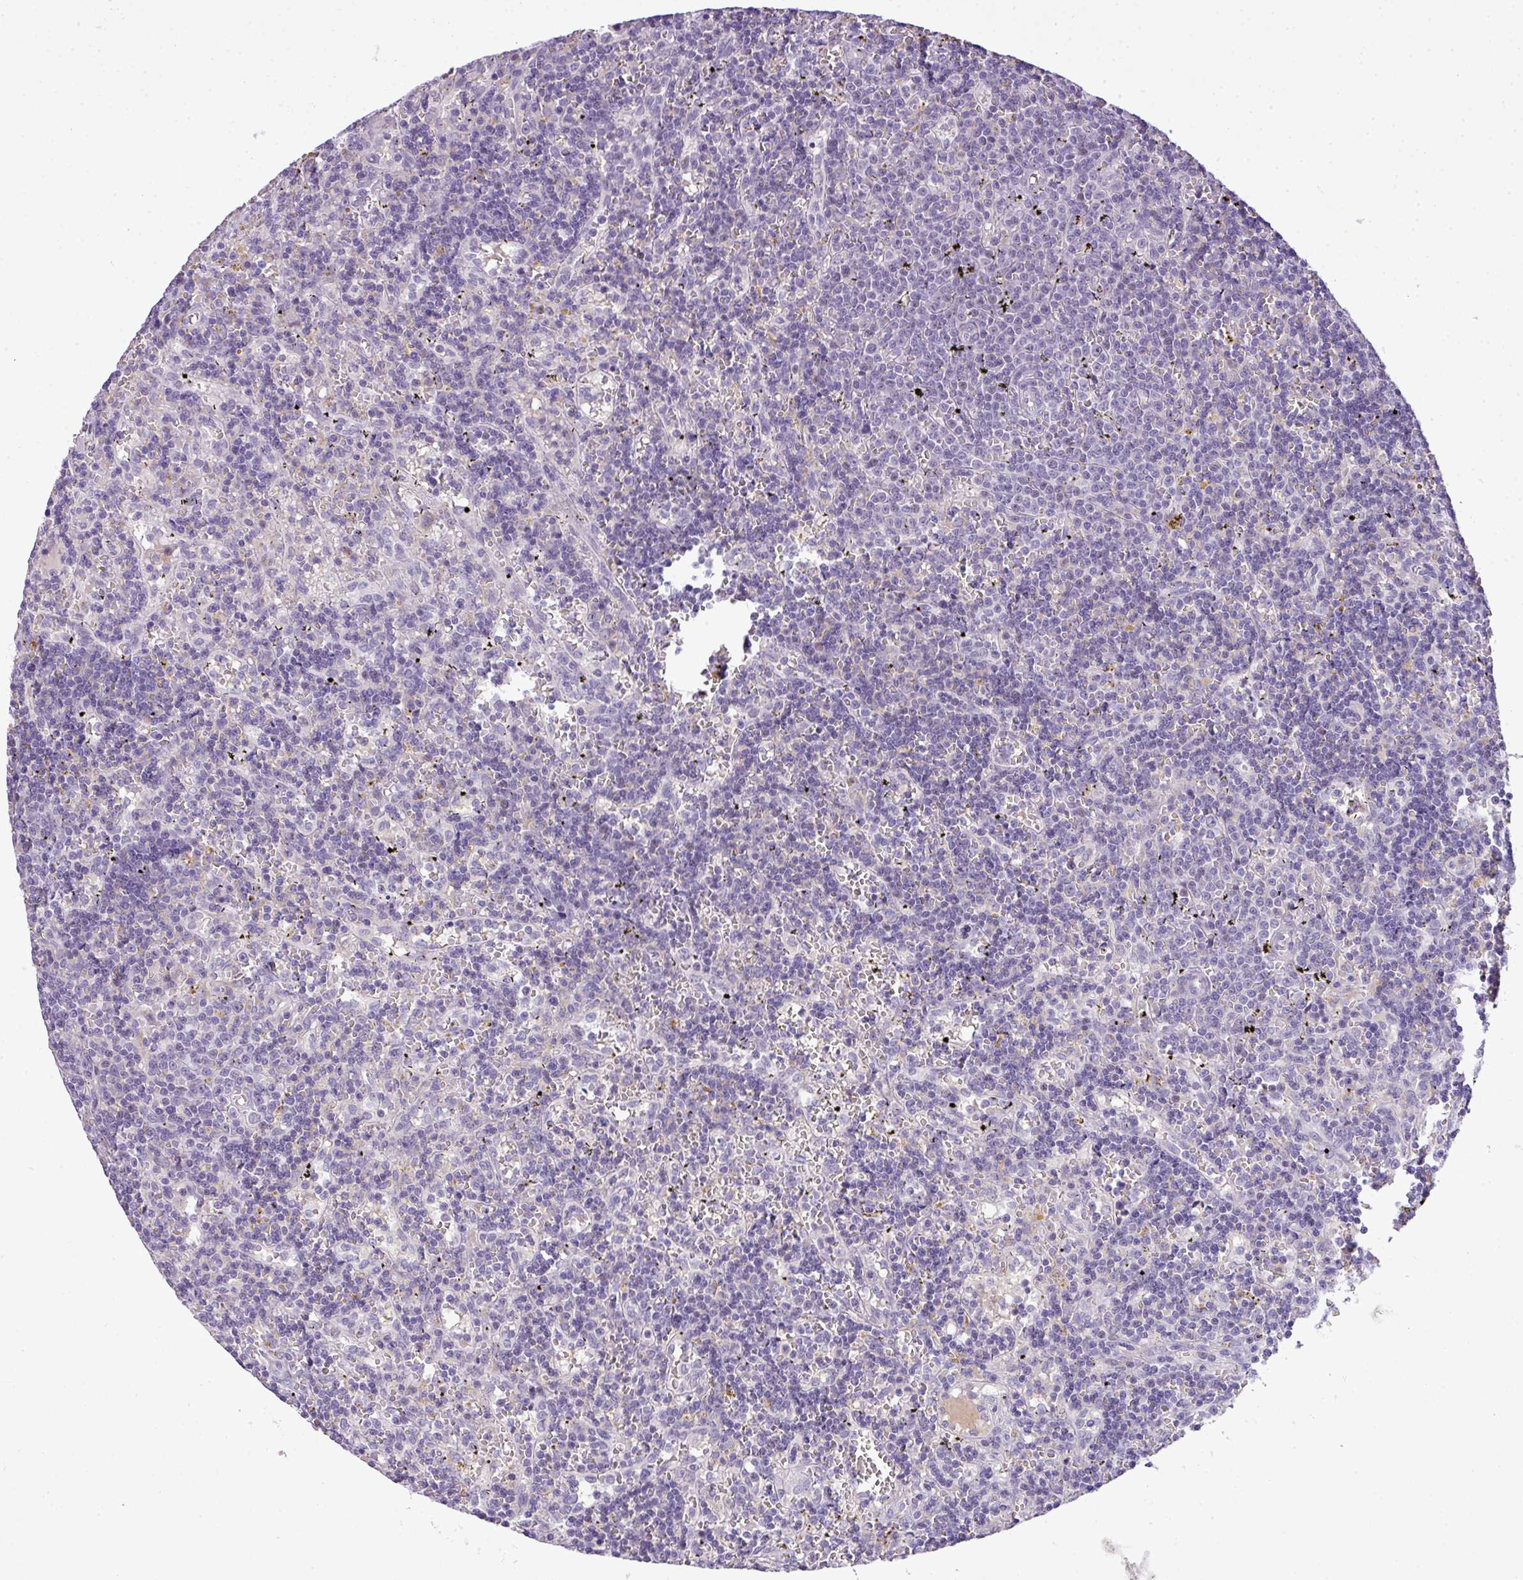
{"staining": {"intensity": "negative", "quantity": "none", "location": "none"}, "tissue": "lymphoma", "cell_type": "Tumor cells", "image_type": "cancer", "snomed": [{"axis": "morphology", "description": "Malignant lymphoma, non-Hodgkin's type, Low grade"}, {"axis": "topography", "description": "Spleen"}], "caption": "A high-resolution micrograph shows immunohistochemistry (IHC) staining of low-grade malignant lymphoma, non-Hodgkin's type, which reveals no significant expression in tumor cells. The staining was performed using DAB (3,3'-diaminobenzidine) to visualize the protein expression in brown, while the nuclei were stained in blue with hematoxylin (Magnification: 20x).", "gene": "C4B", "patient": {"sex": "male", "age": 60}}